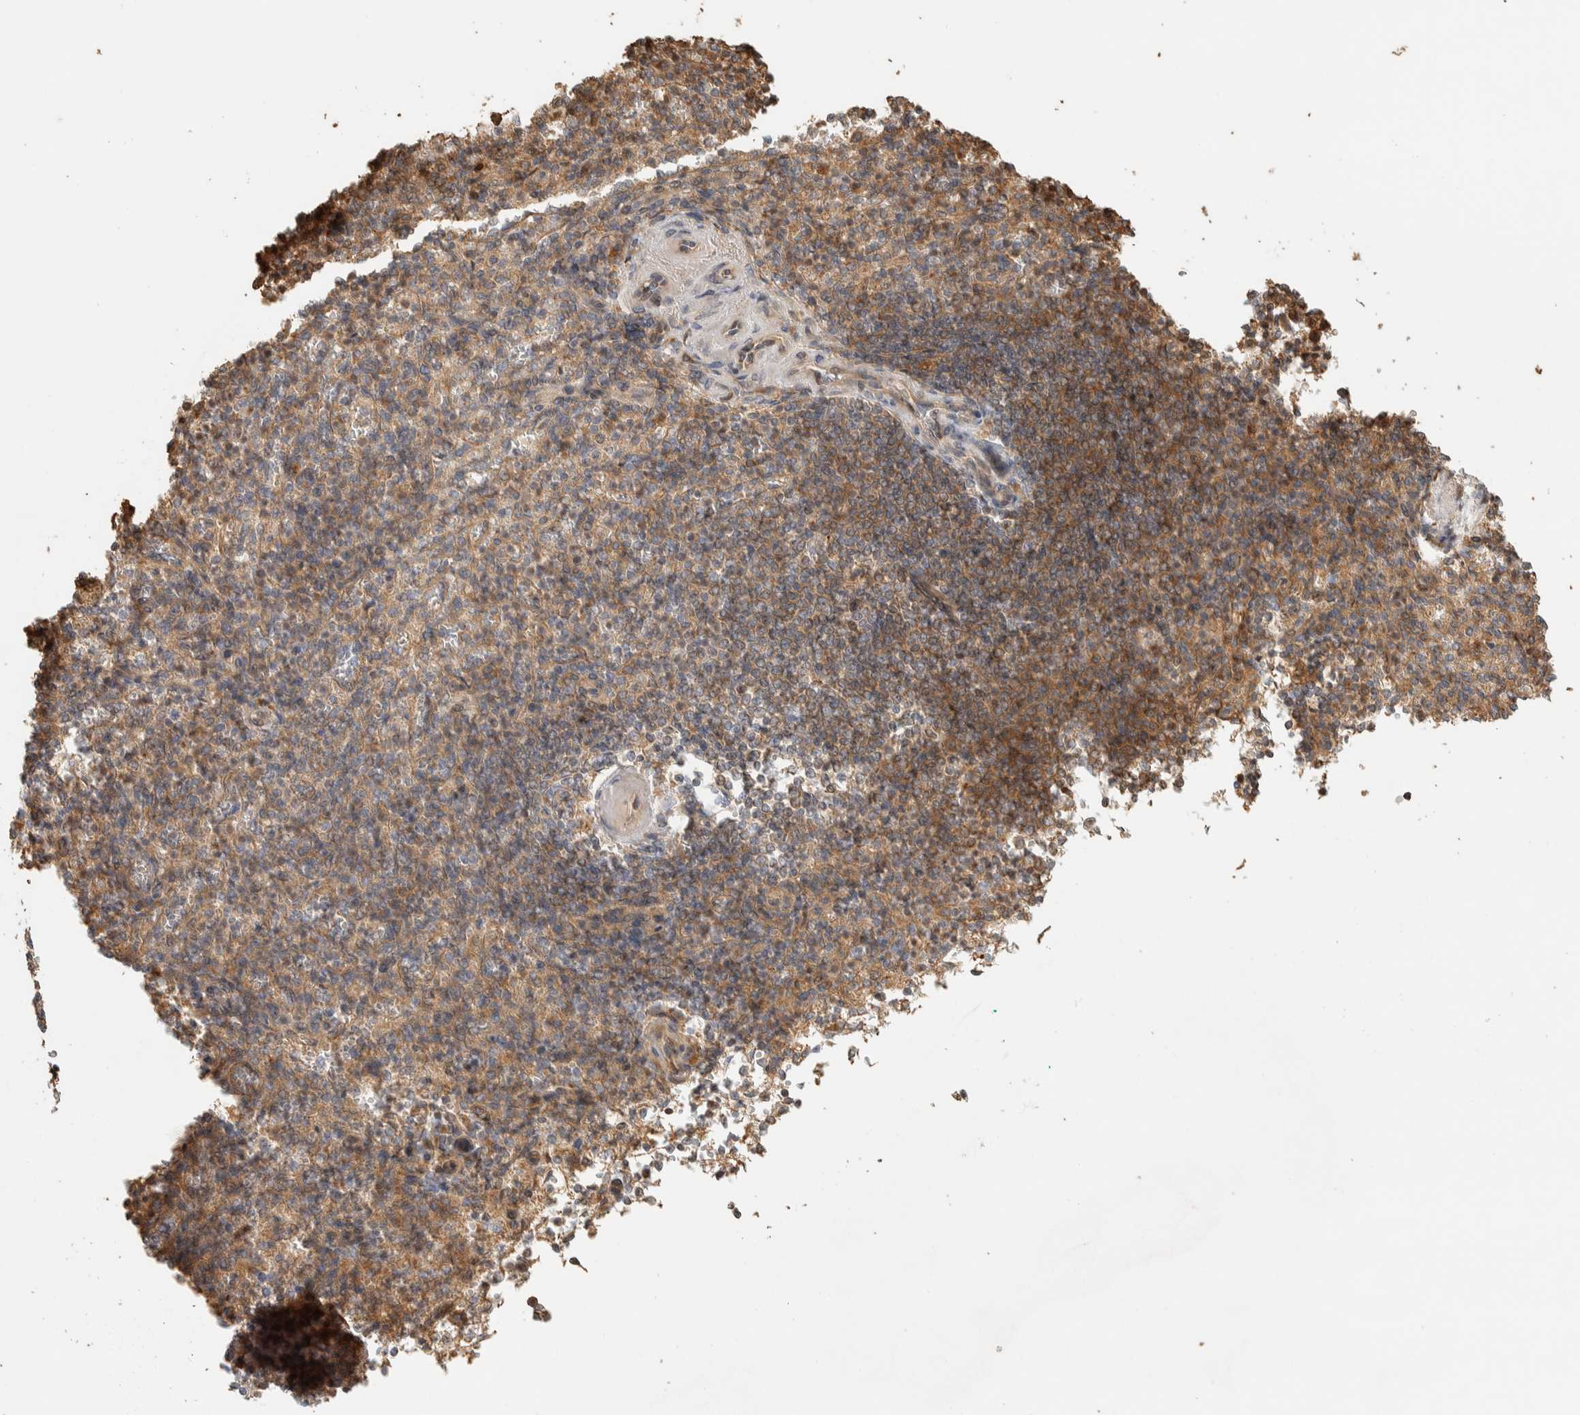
{"staining": {"intensity": "moderate", "quantity": "25%-75%", "location": "cytoplasmic/membranous"}, "tissue": "spleen", "cell_type": "Cells in red pulp", "image_type": "normal", "snomed": [{"axis": "morphology", "description": "Normal tissue, NOS"}, {"axis": "topography", "description": "Spleen"}], "caption": "Immunohistochemistry photomicrograph of benign spleen: human spleen stained using immunohistochemistry reveals medium levels of moderate protein expression localized specifically in the cytoplasmic/membranous of cells in red pulp, appearing as a cytoplasmic/membranous brown color.", "gene": "EXOC7", "patient": {"sex": "female", "age": 74}}